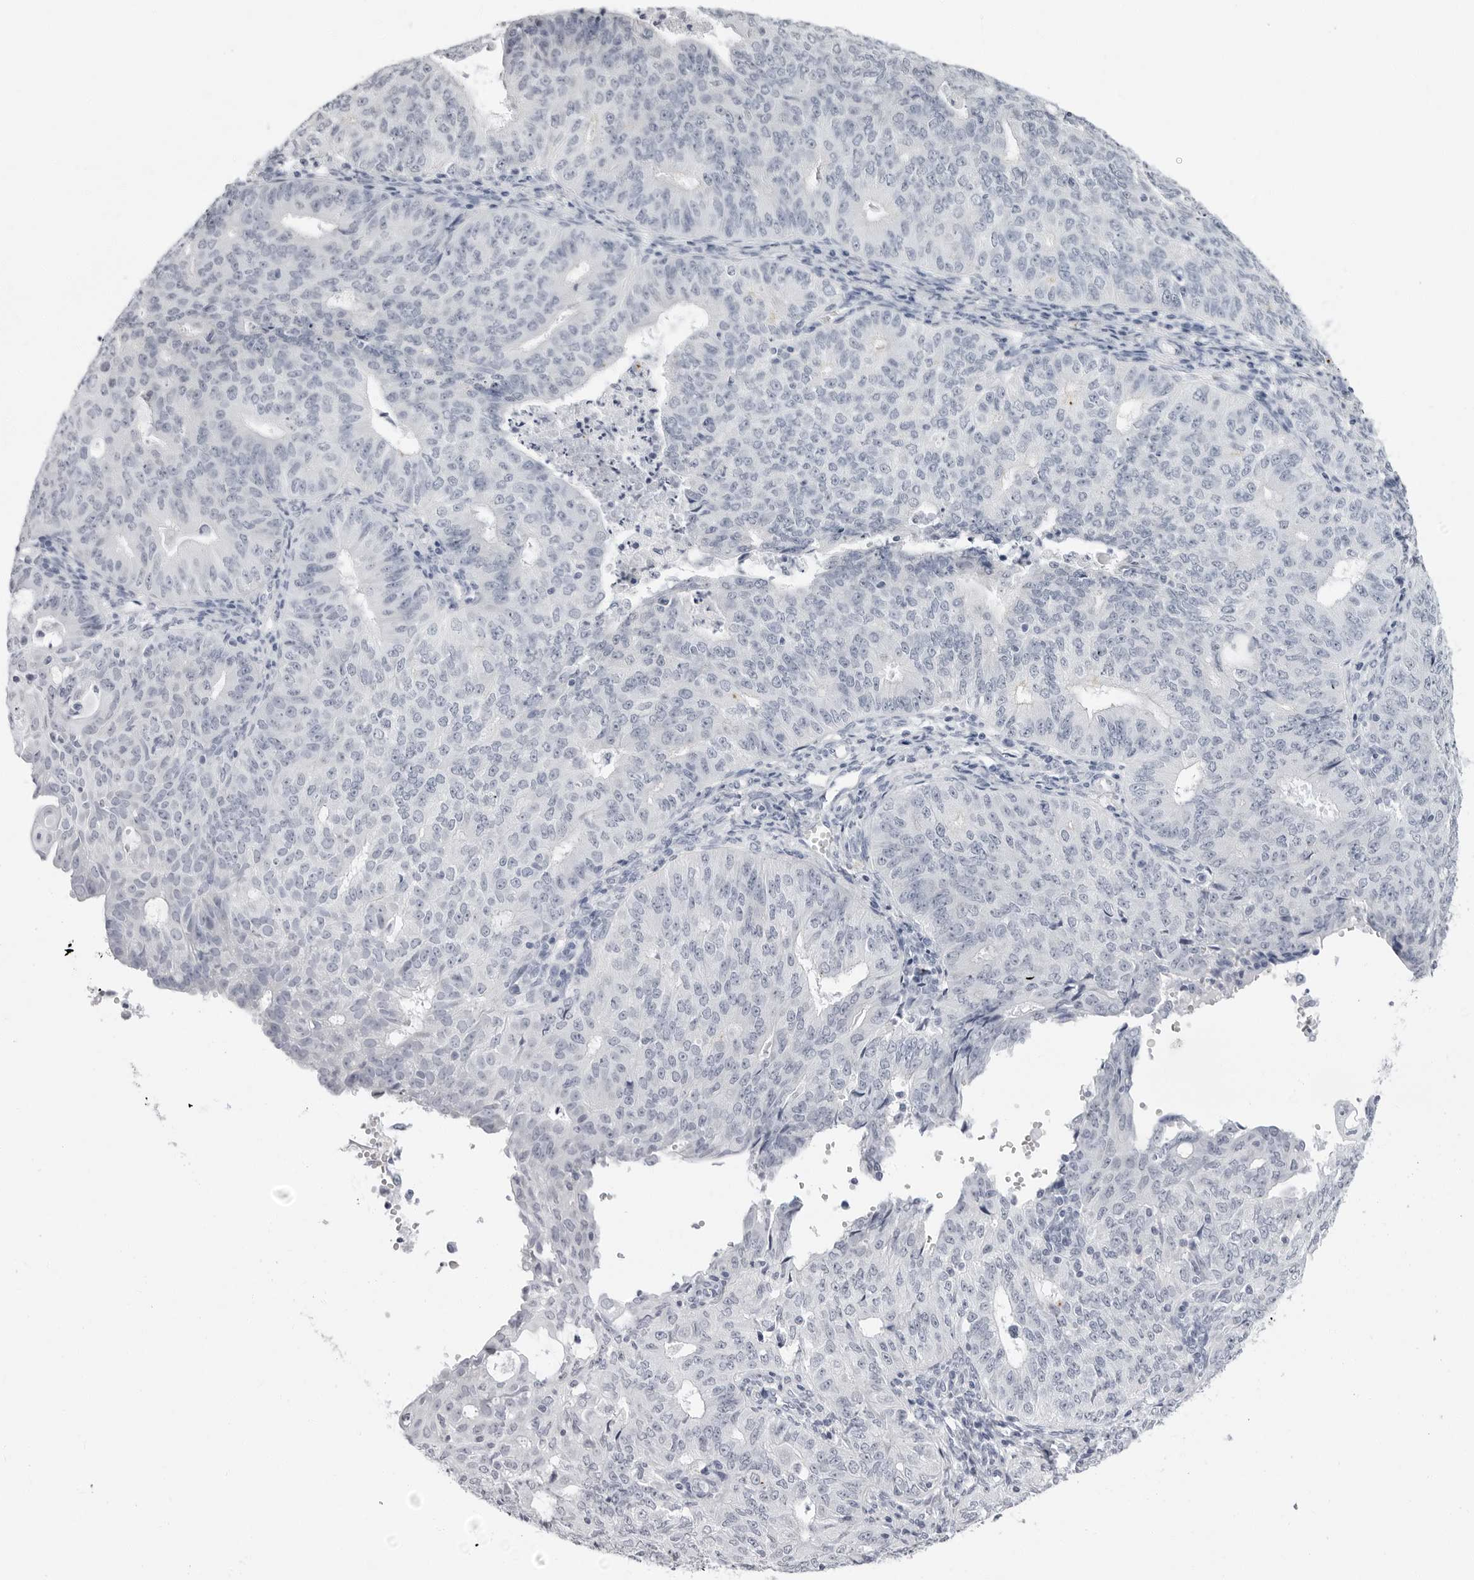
{"staining": {"intensity": "negative", "quantity": "none", "location": "none"}, "tissue": "endometrial cancer", "cell_type": "Tumor cells", "image_type": "cancer", "snomed": [{"axis": "morphology", "description": "Adenocarcinoma, NOS"}, {"axis": "topography", "description": "Endometrium"}], "caption": "DAB immunohistochemical staining of human adenocarcinoma (endometrial) demonstrates no significant staining in tumor cells.", "gene": "ERICH3", "patient": {"sex": "female", "age": 32}}